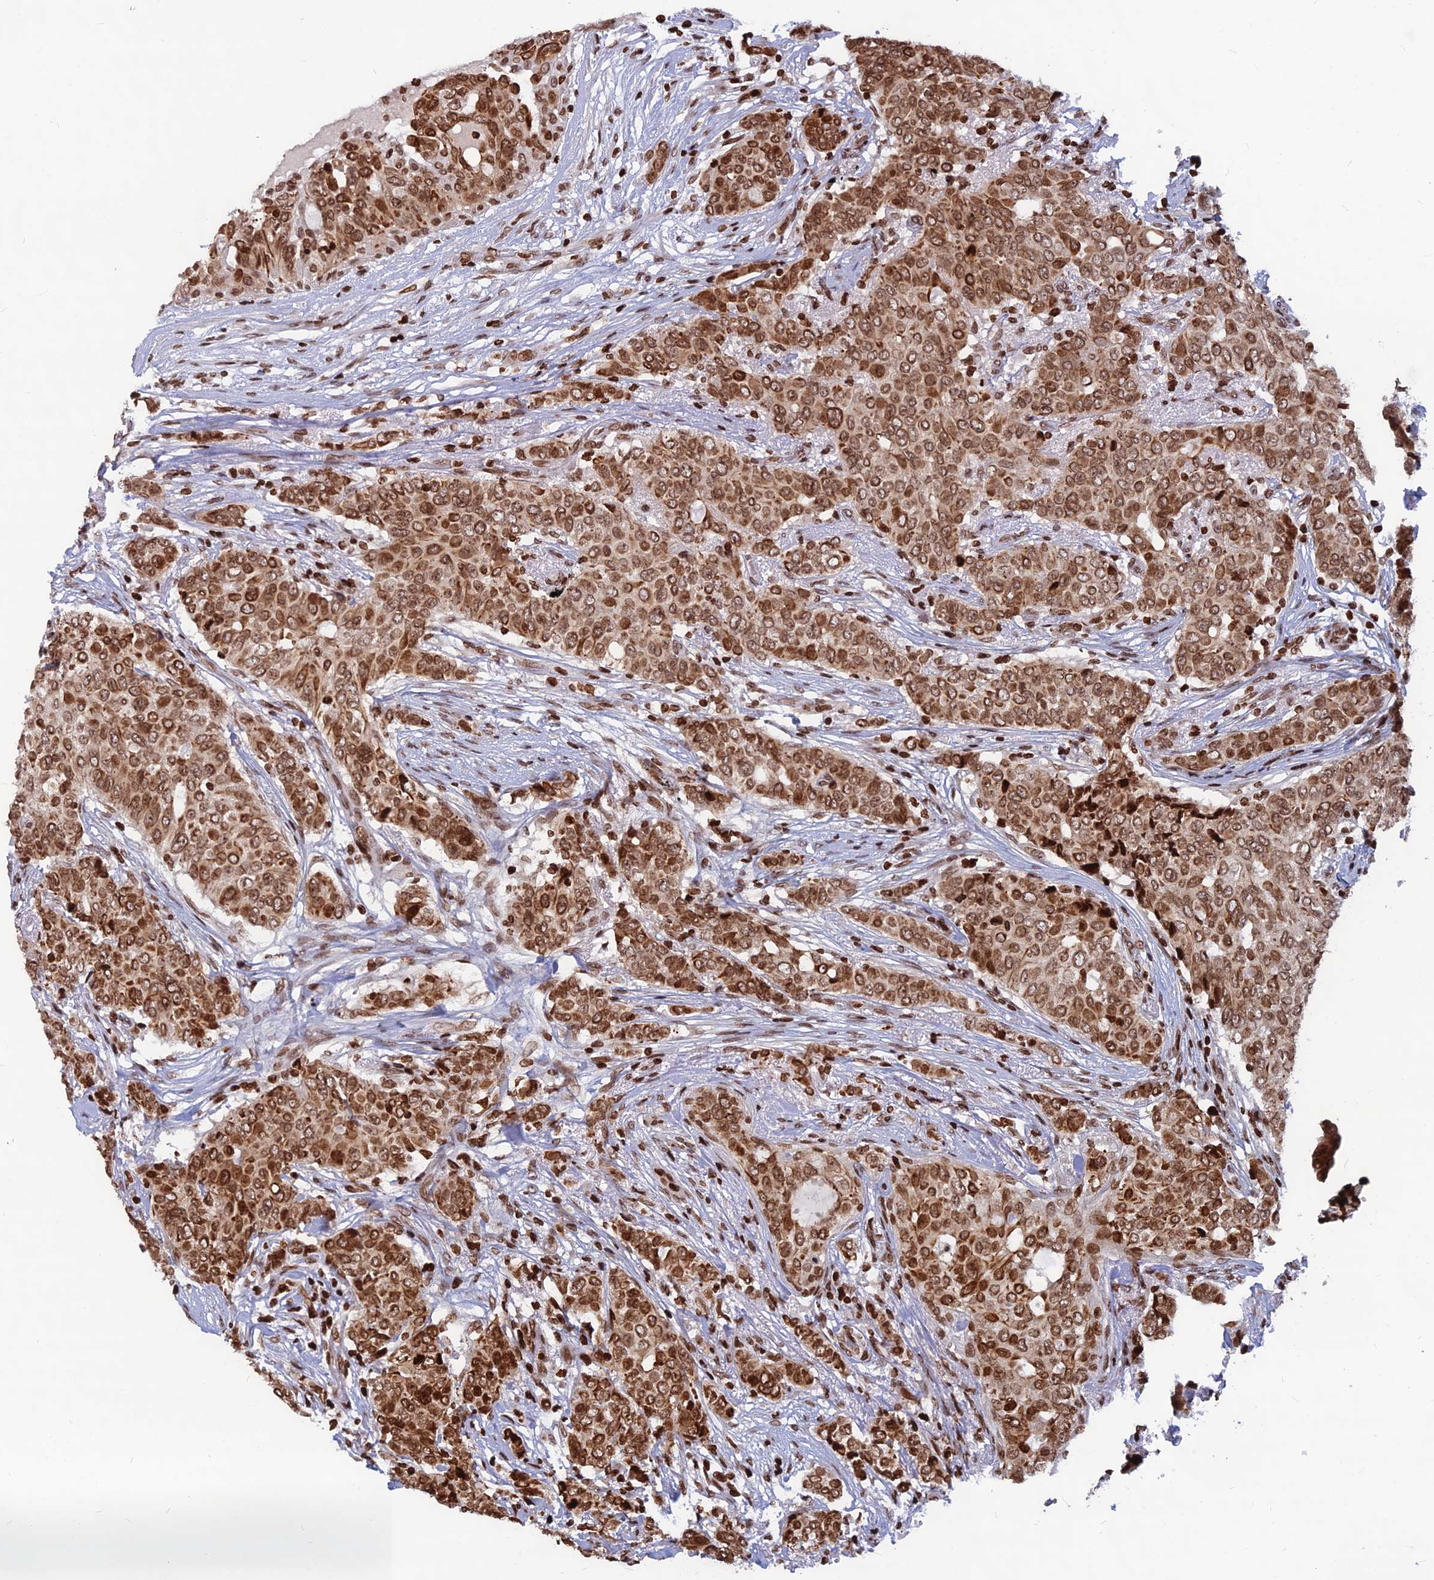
{"staining": {"intensity": "moderate", "quantity": ">75%", "location": "cytoplasmic/membranous,nuclear"}, "tissue": "breast cancer", "cell_type": "Tumor cells", "image_type": "cancer", "snomed": [{"axis": "morphology", "description": "Lobular carcinoma"}, {"axis": "topography", "description": "Breast"}], "caption": "Breast lobular carcinoma stained with a protein marker displays moderate staining in tumor cells.", "gene": "TET2", "patient": {"sex": "female", "age": 51}}